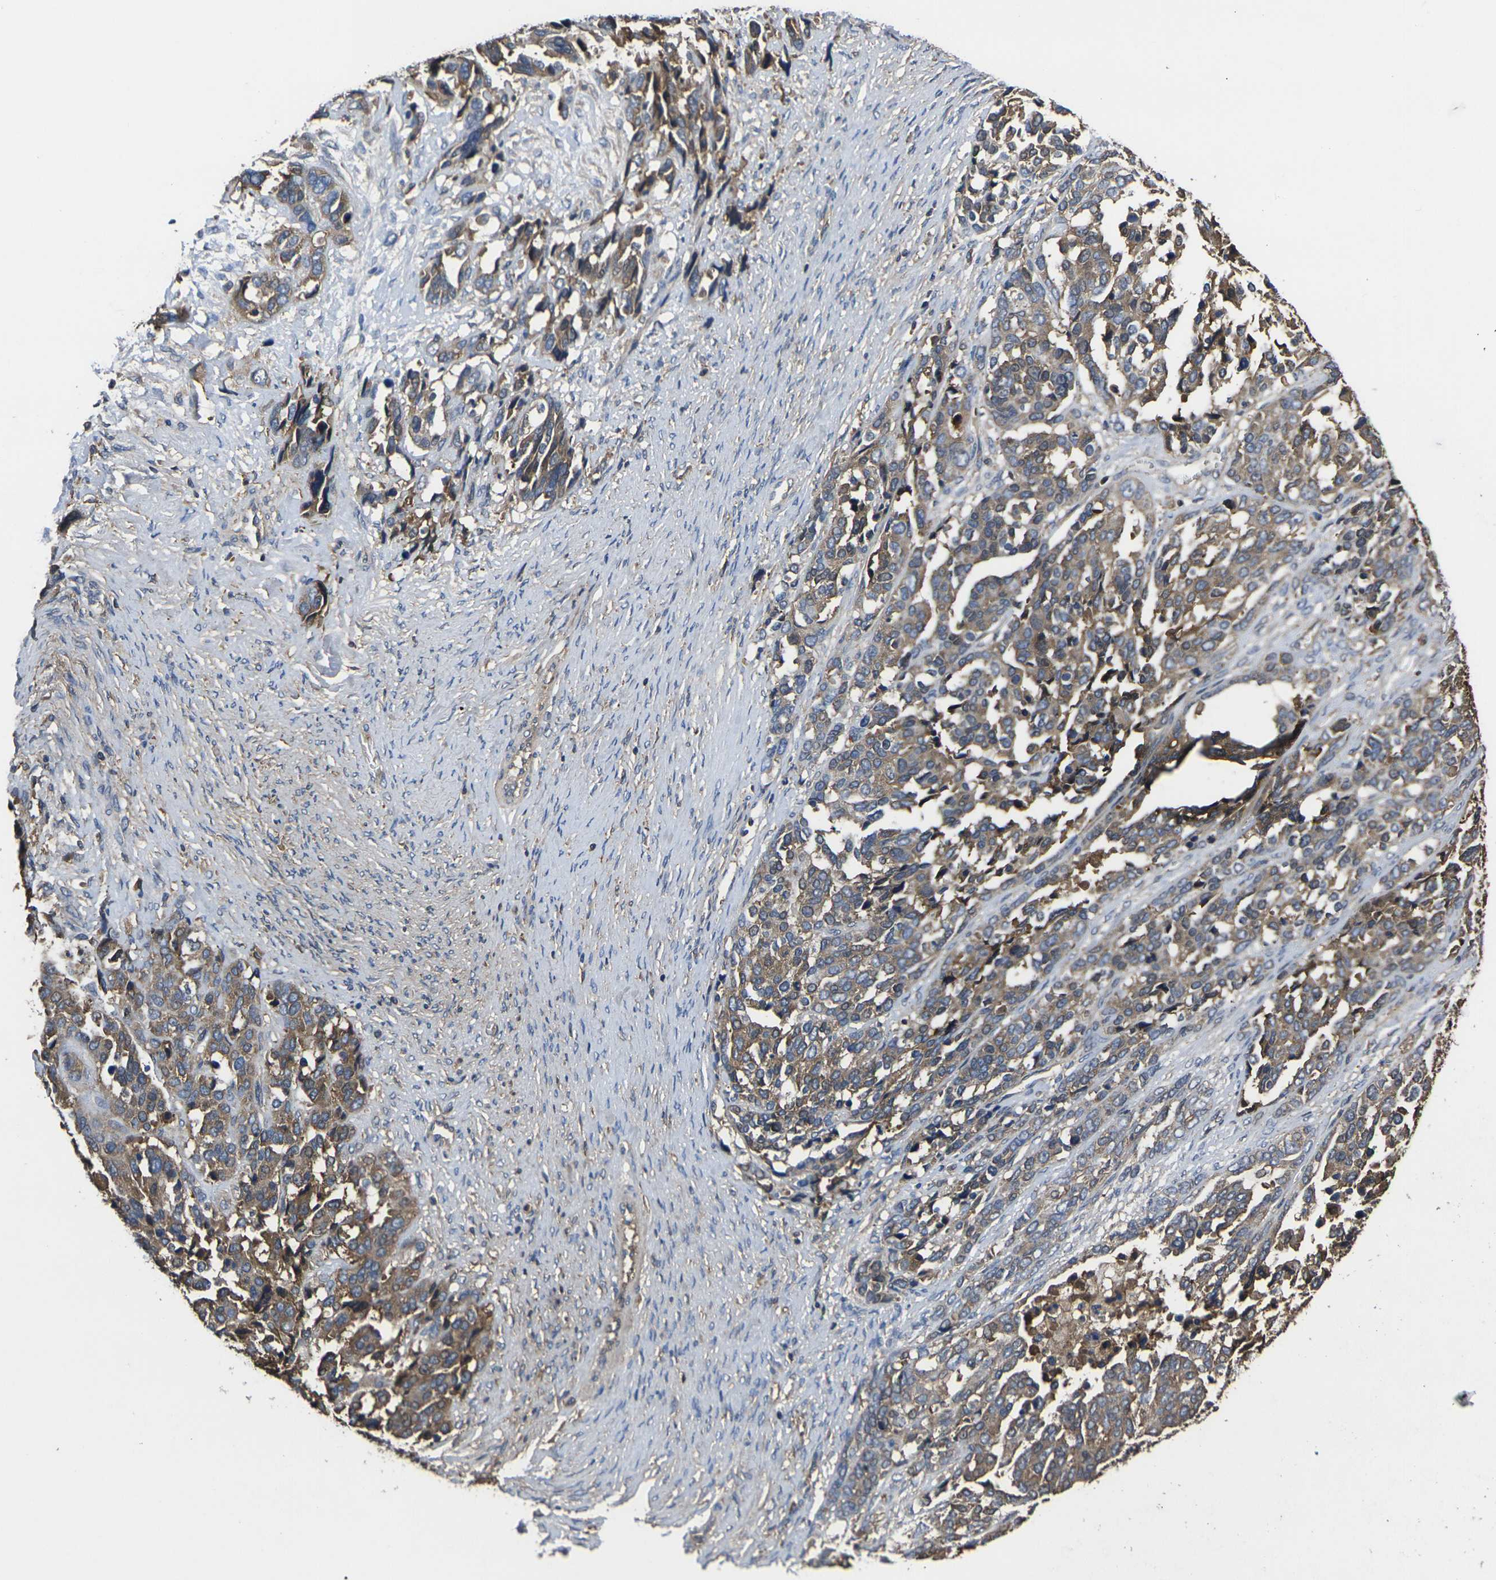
{"staining": {"intensity": "moderate", "quantity": ">75%", "location": "cytoplasmic/membranous"}, "tissue": "ovarian cancer", "cell_type": "Tumor cells", "image_type": "cancer", "snomed": [{"axis": "morphology", "description": "Cystadenocarcinoma, serous, NOS"}, {"axis": "topography", "description": "Ovary"}], "caption": "Serous cystadenocarcinoma (ovarian) tissue exhibits moderate cytoplasmic/membranous positivity in approximately >75% of tumor cells (DAB = brown stain, brightfield microscopy at high magnification).", "gene": "HSPG2", "patient": {"sex": "female", "age": 44}}